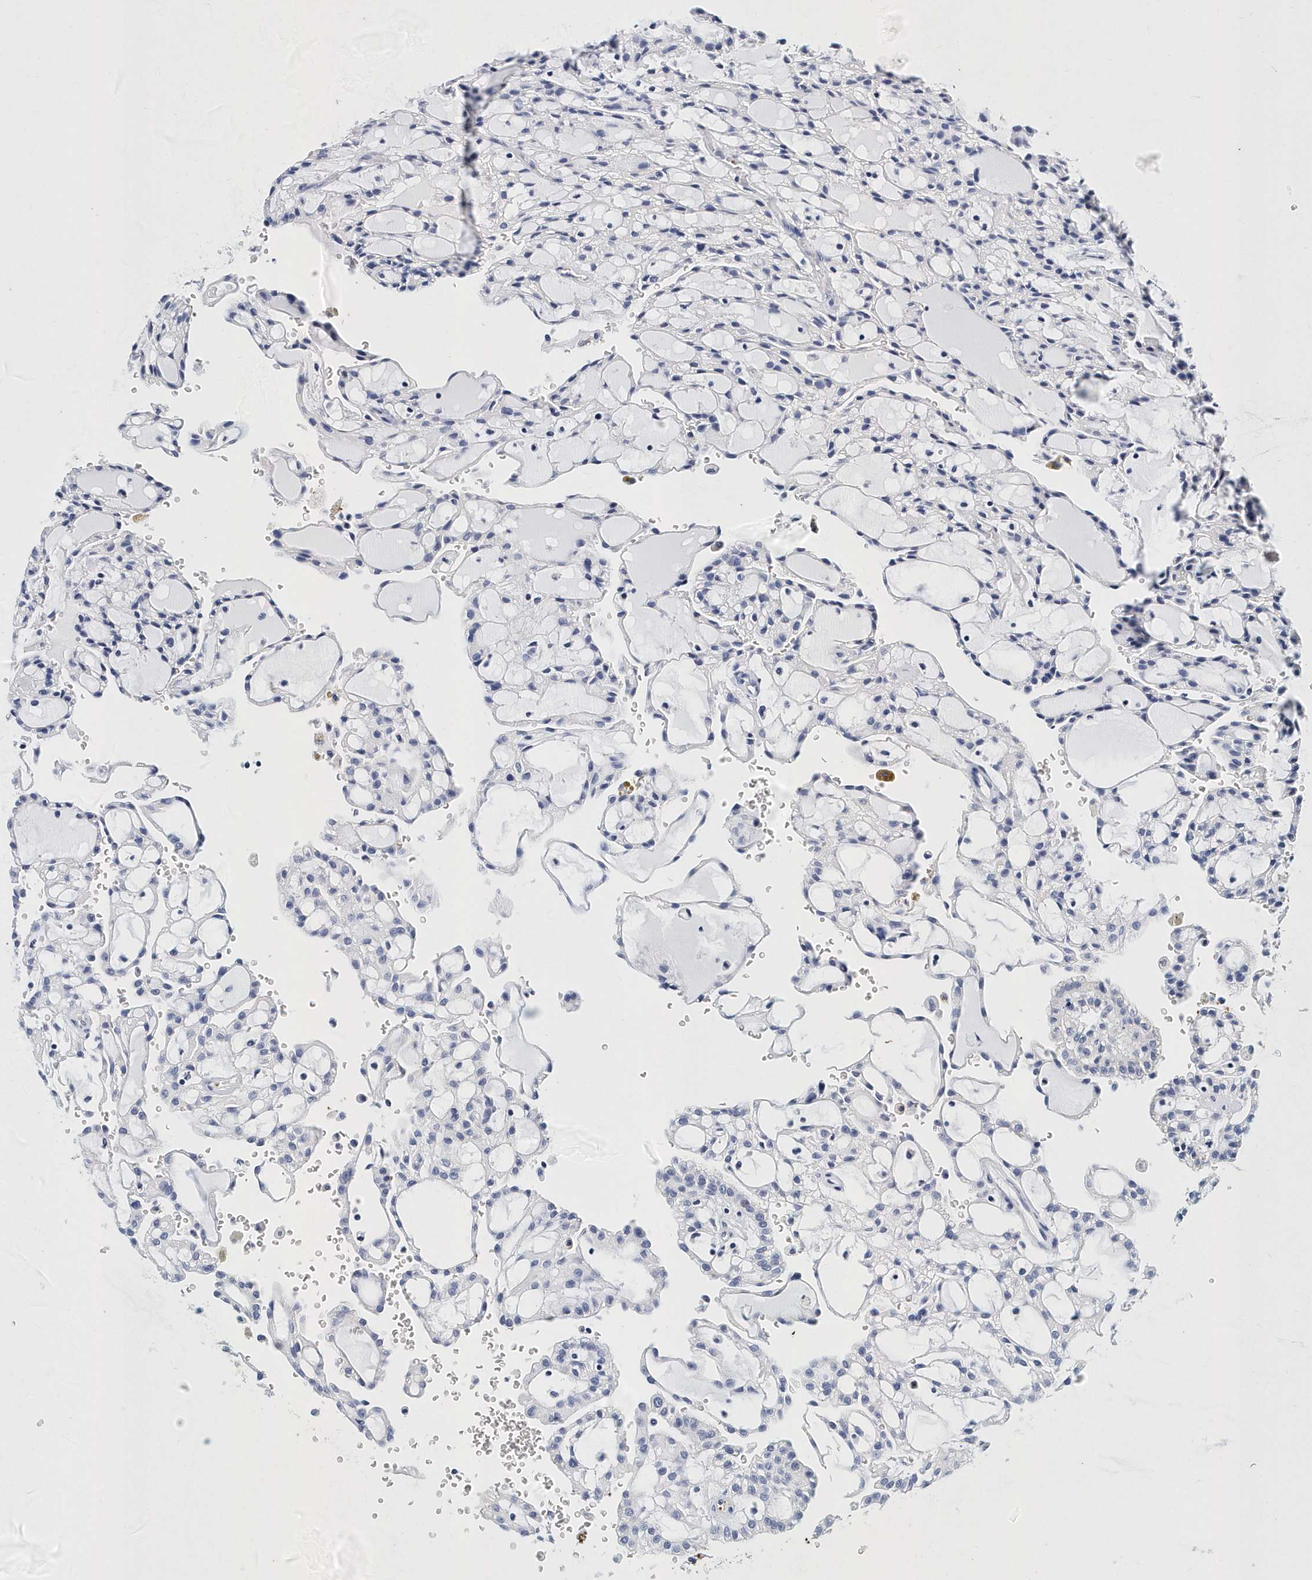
{"staining": {"intensity": "negative", "quantity": "none", "location": "none"}, "tissue": "renal cancer", "cell_type": "Tumor cells", "image_type": "cancer", "snomed": [{"axis": "morphology", "description": "Adenocarcinoma, NOS"}, {"axis": "topography", "description": "Kidney"}], "caption": "This micrograph is of renal cancer stained with immunohistochemistry to label a protein in brown with the nuclei are counter-stained blue. There is no positivity in tumor cells. (Immunohistochemistry, brightfield microscopy, high magnification).", "gene": "ITGA2B", "patient": {"sex": "male", "age": 63}}